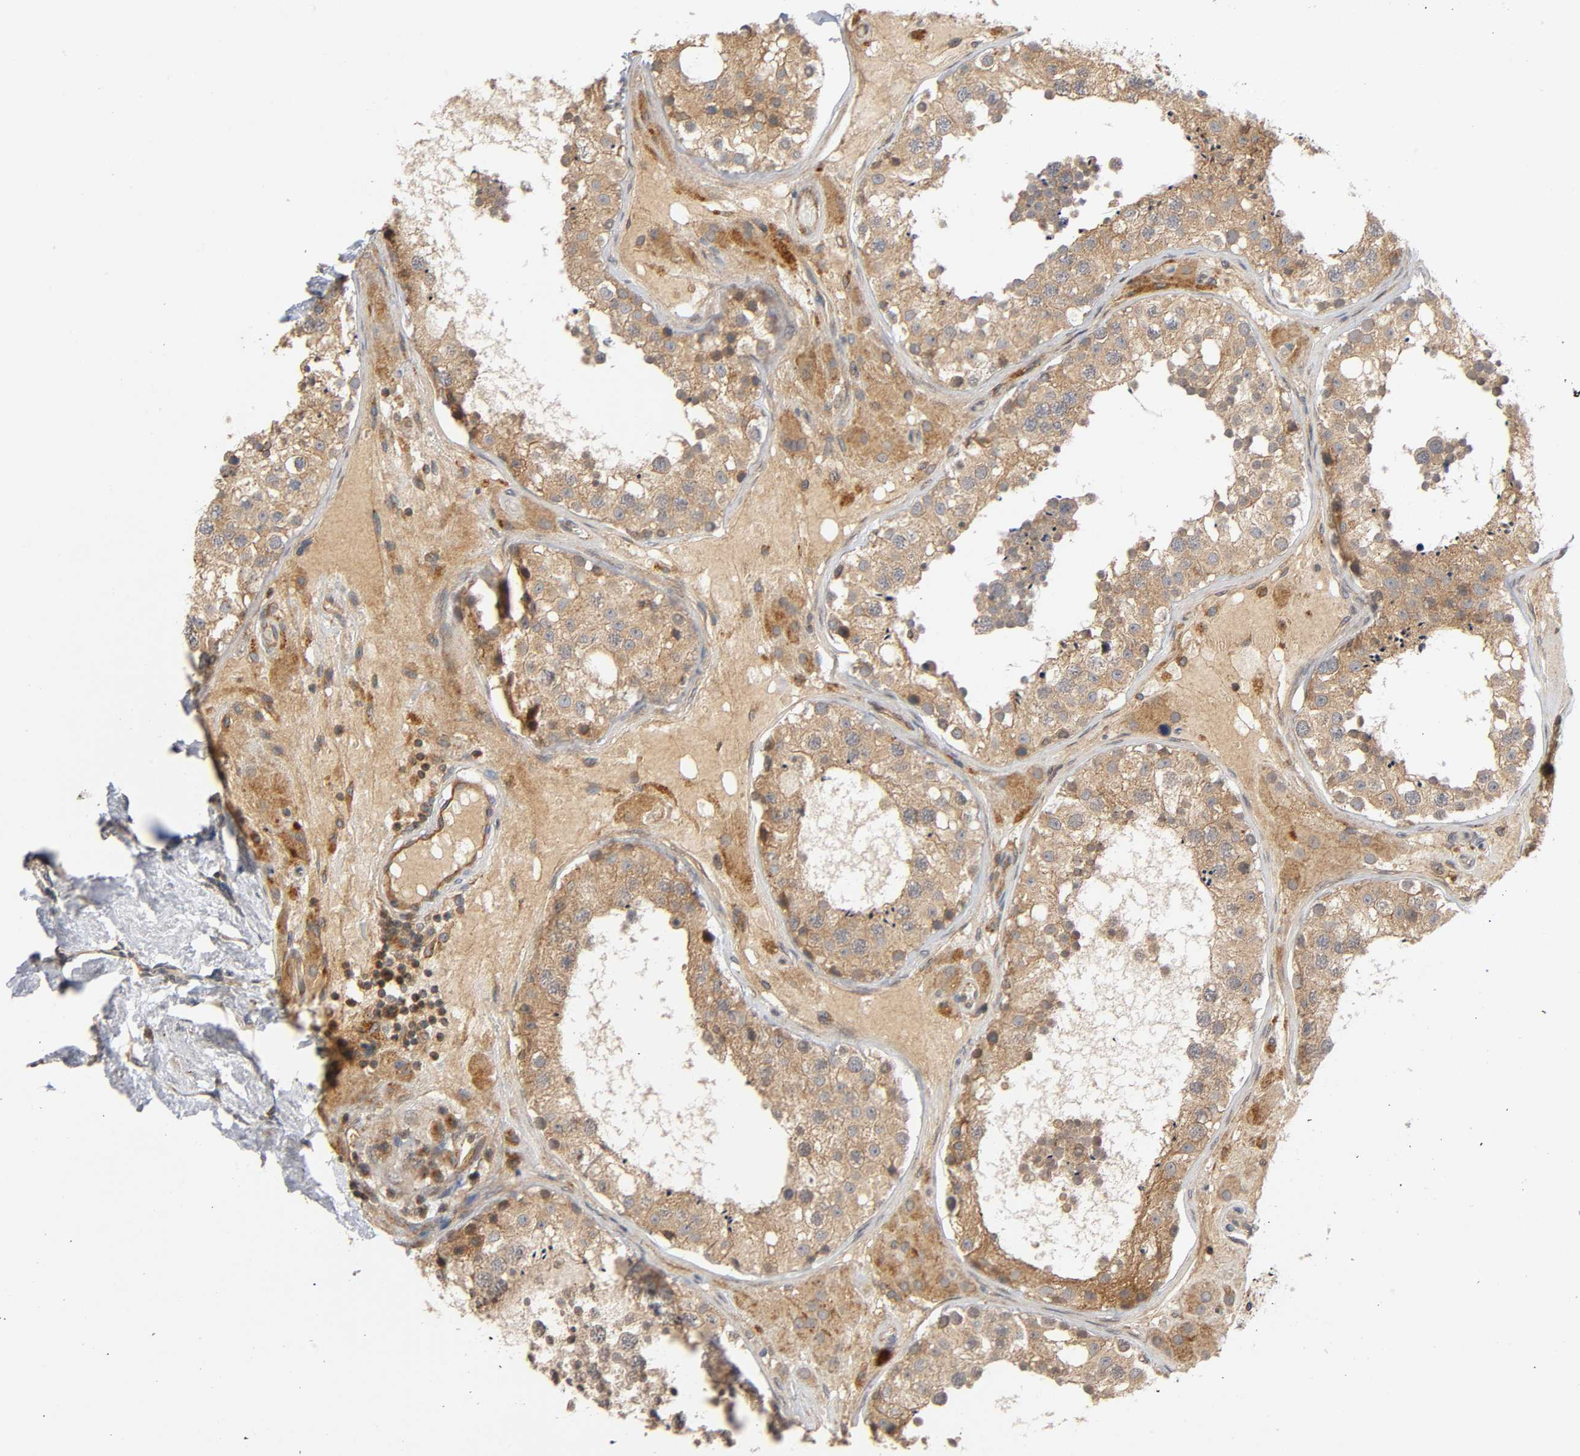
{"staining": {"intensity": "moderate", "quantity": ">75%", "location": "cytoplasmic/membranous"}, "tissue": "testis", "cell_type": "Cells in seminiferous ducts", "image_type": "normal", "snomed": [{"axis": "morphology", "description": "Normal tissue, NOS"}, {"axis": "topography", "description": "Testis"}], "caption": "The image exhibits staining of normal testis, revealing moderate cytoplasmic/membranous protein staining (brown color) within cells in seminiferous ducts.", "gene": "IKBKB", "patient": {"sex": "male", "age": 26}}